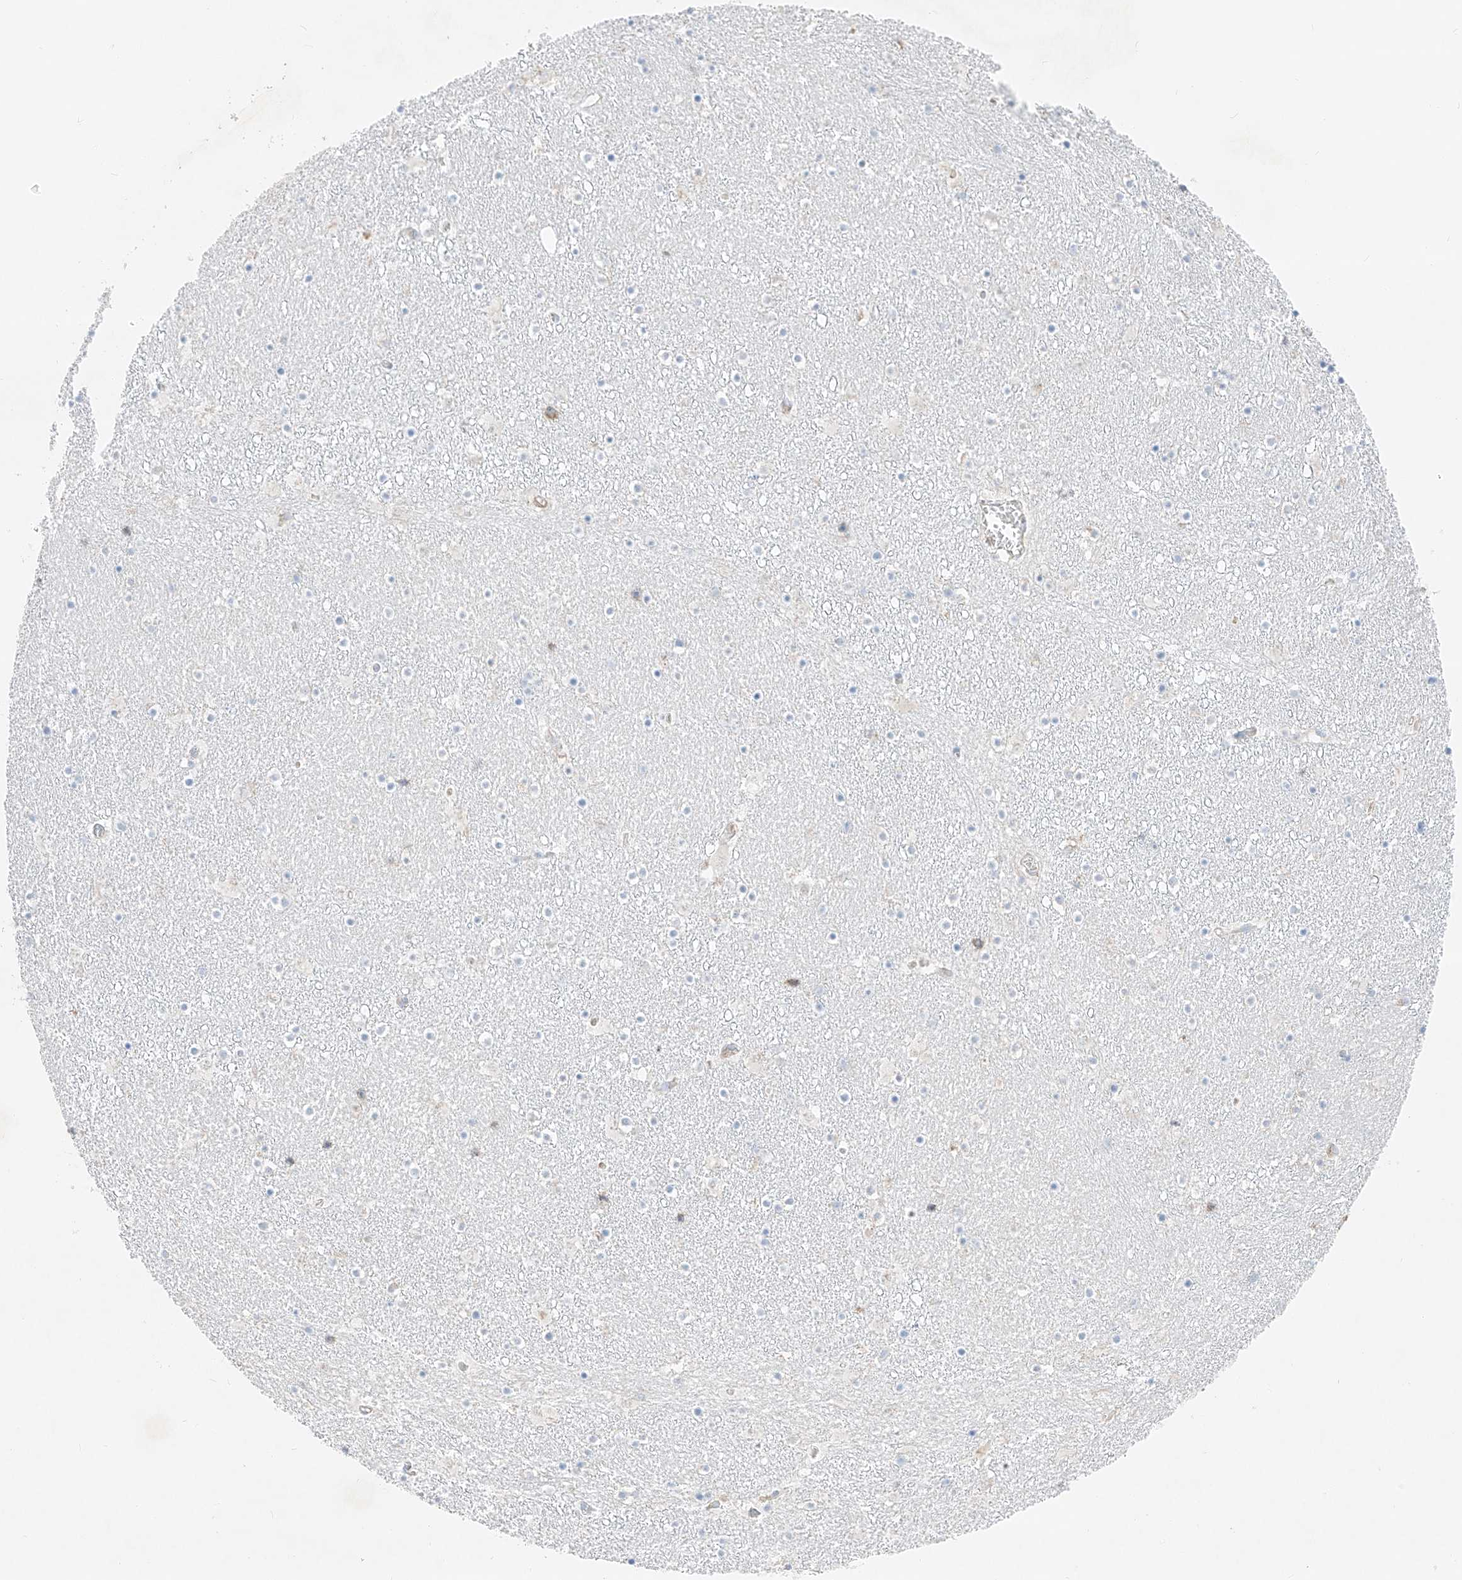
{"staining": {"intensity": "negative", "quantity": "none", "location": "none"}, "tissue": "caudate", "cell_type": "Glial cells", "image_type": "normal", "snomed": [{"axis": "morphology", "description": "Normal tissue, NOS"}, {"axis": "topography", "description": "Lateral ventricle wall"}], "caption": "Photomicrograph shows no protein expression in glial cells of normal caudate.", "gene": "CRELD1", "patient": {"sex": "male", "age": 45}}